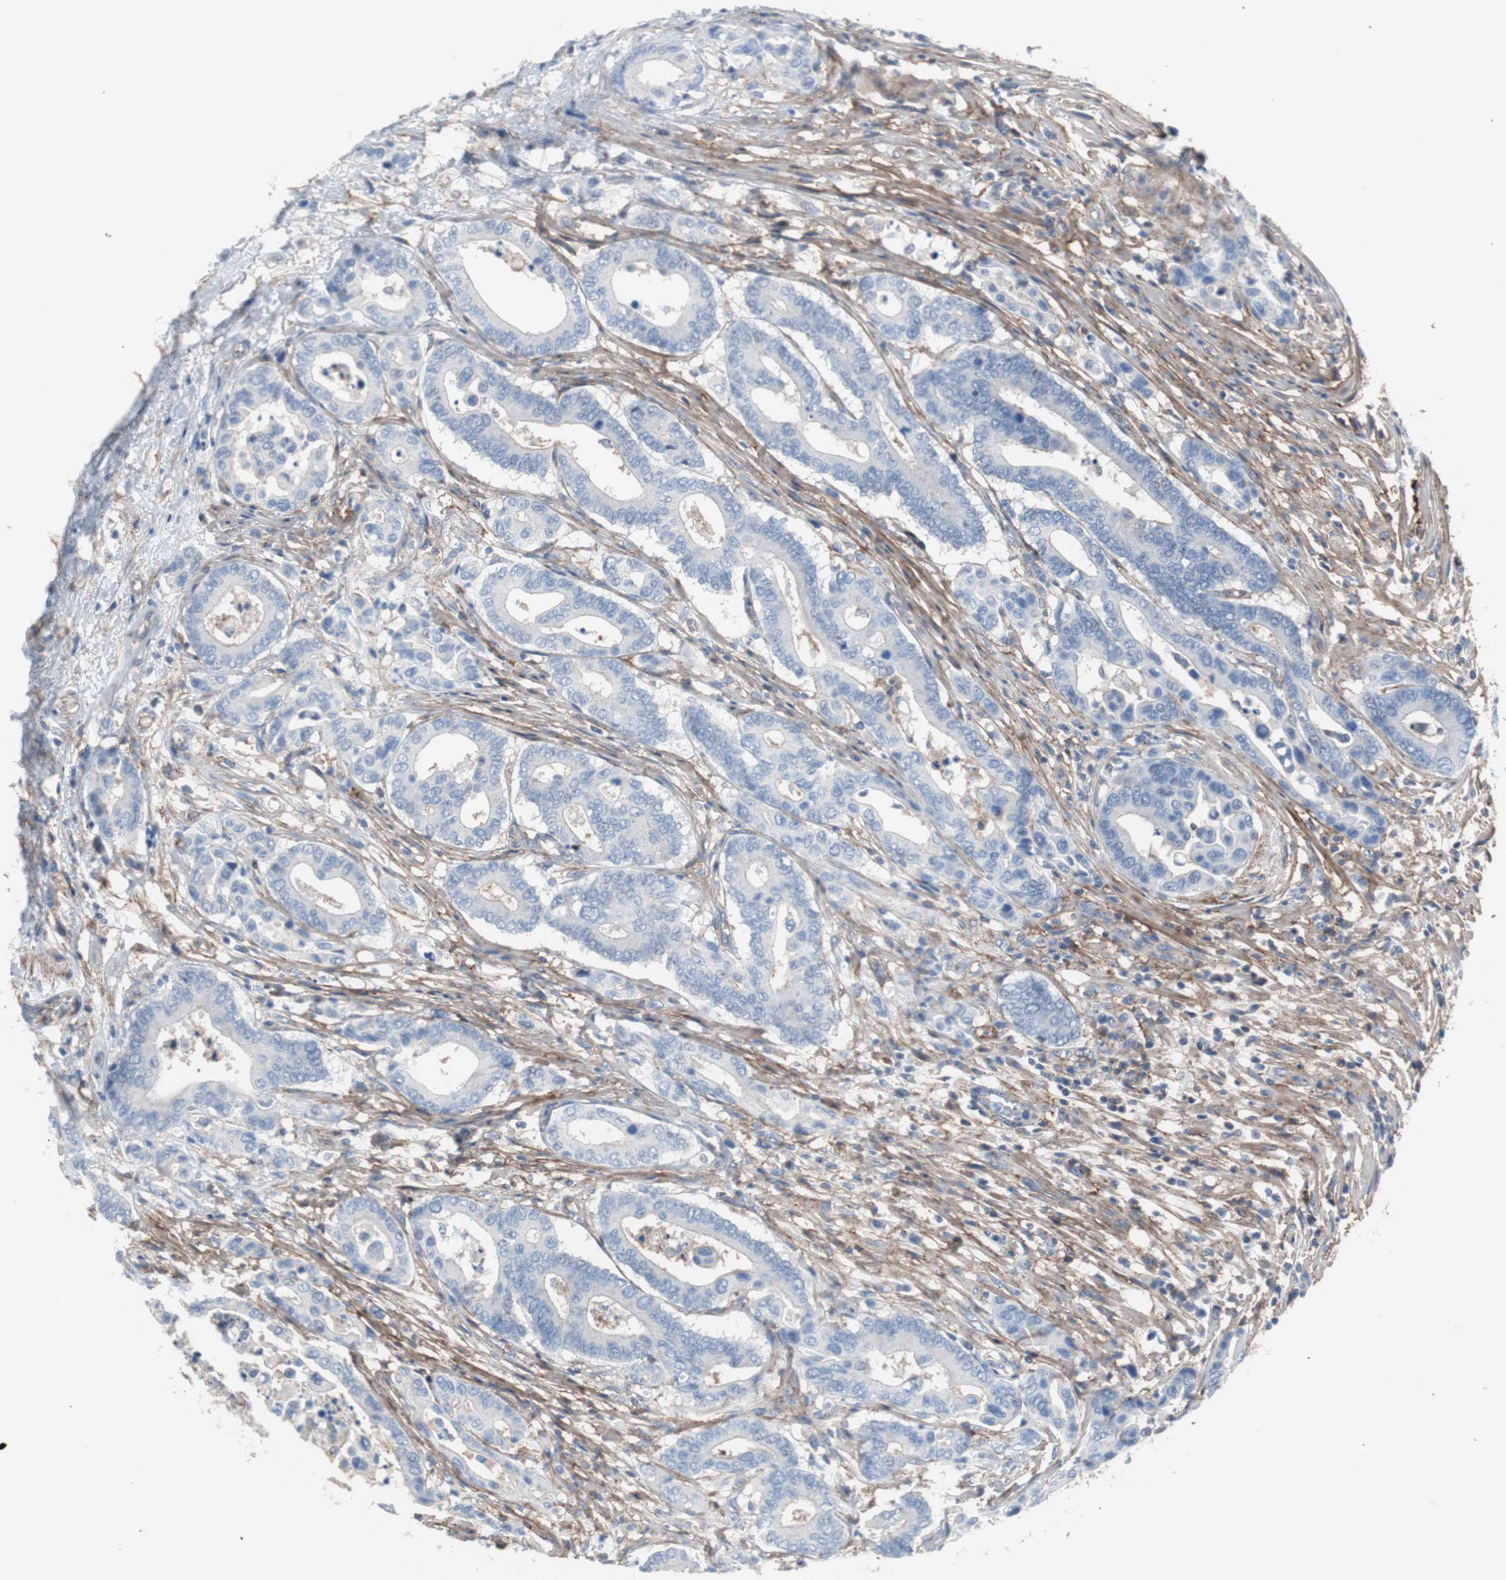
{"staining": {"intensity": "negative", "quantity": "none", "location": "none"}, "tissue": "colorectal cancer", "cell_type": "Tumor cells", "image_type": "cancer", "snomed": [{"axis": "morphology", "description": "Normal tissue, NOS"}, {"axis": "morphology", "description": "Adenocarcinoma, NOS"}, {"axis": "topography", "description": "Colon"}], "caption": "Human colorectal cancer (adenocarcinoma) stained for a protein using immunohistochemistry exhibits no staining in tumor cells.", "gene": "CD81", "patient": {"sex": "male", "age": 82}}